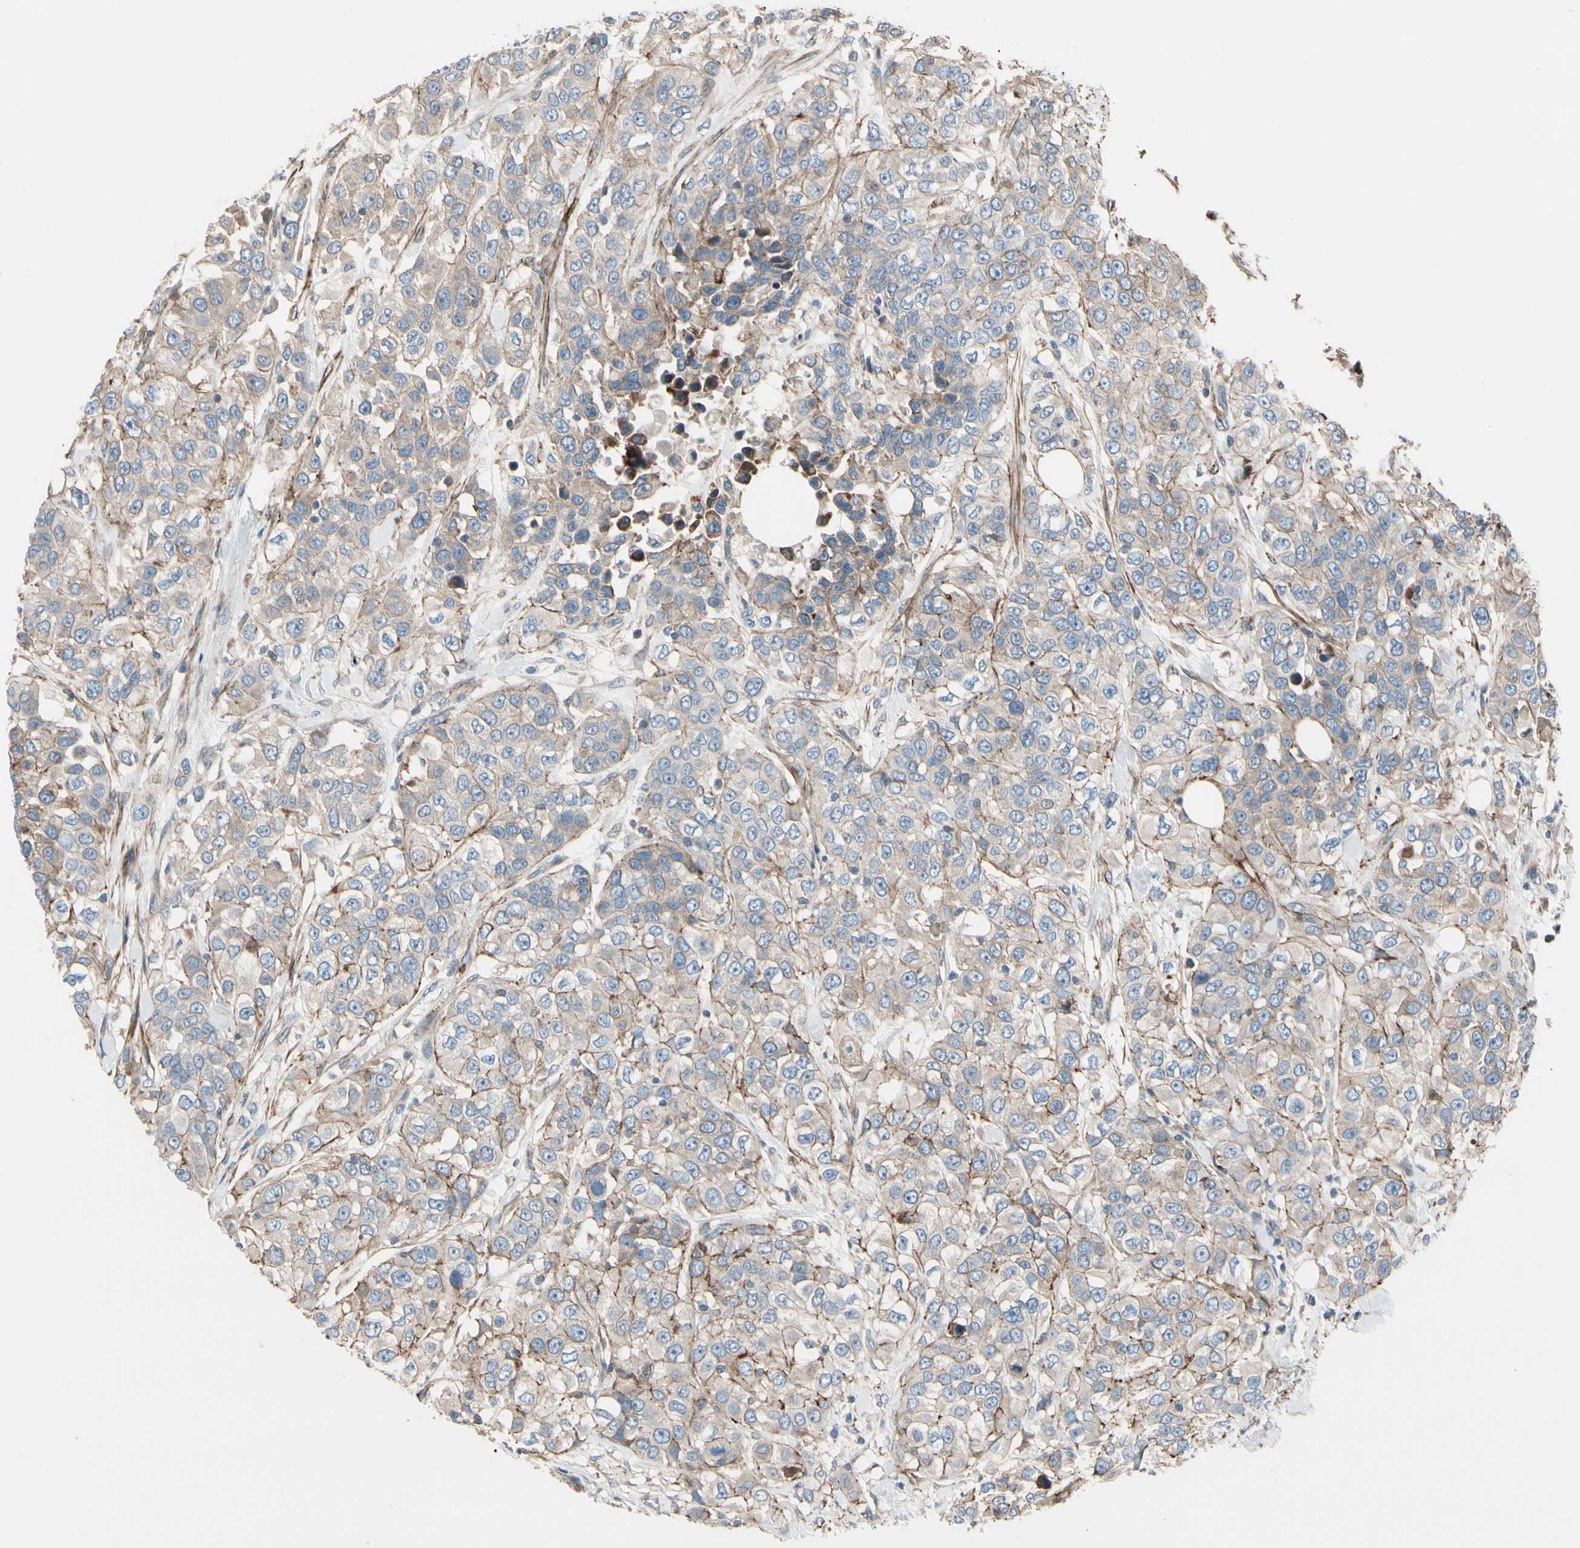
{"staining": {"intensity": "weak", "quantity": ">75%", "location": "cytoplasmic/membranous"}, "tissue": "urothelial cancer", "cell_type": "Tumor cells", "image_type": "cancer", "snomed": [{"axis": "morphology", "description": "Urothelial carcinoma, High grade"}, {"axis": "topography", "description": "Urinary bladder"}], "caption": "Urothelial carcinoma (high-grade) stained for a protein shows weak cytoplasmic/membranous positivity in tumor cells. The staining was performed using DAB (3,3'-diaminobenzidine) to visualize the protein expression in brown, while the nuclei were stained in blue with hematoxylin (Magnification: 20x).", "gene": "TPM1", "patient": {"sex": "female", "age": 80}}